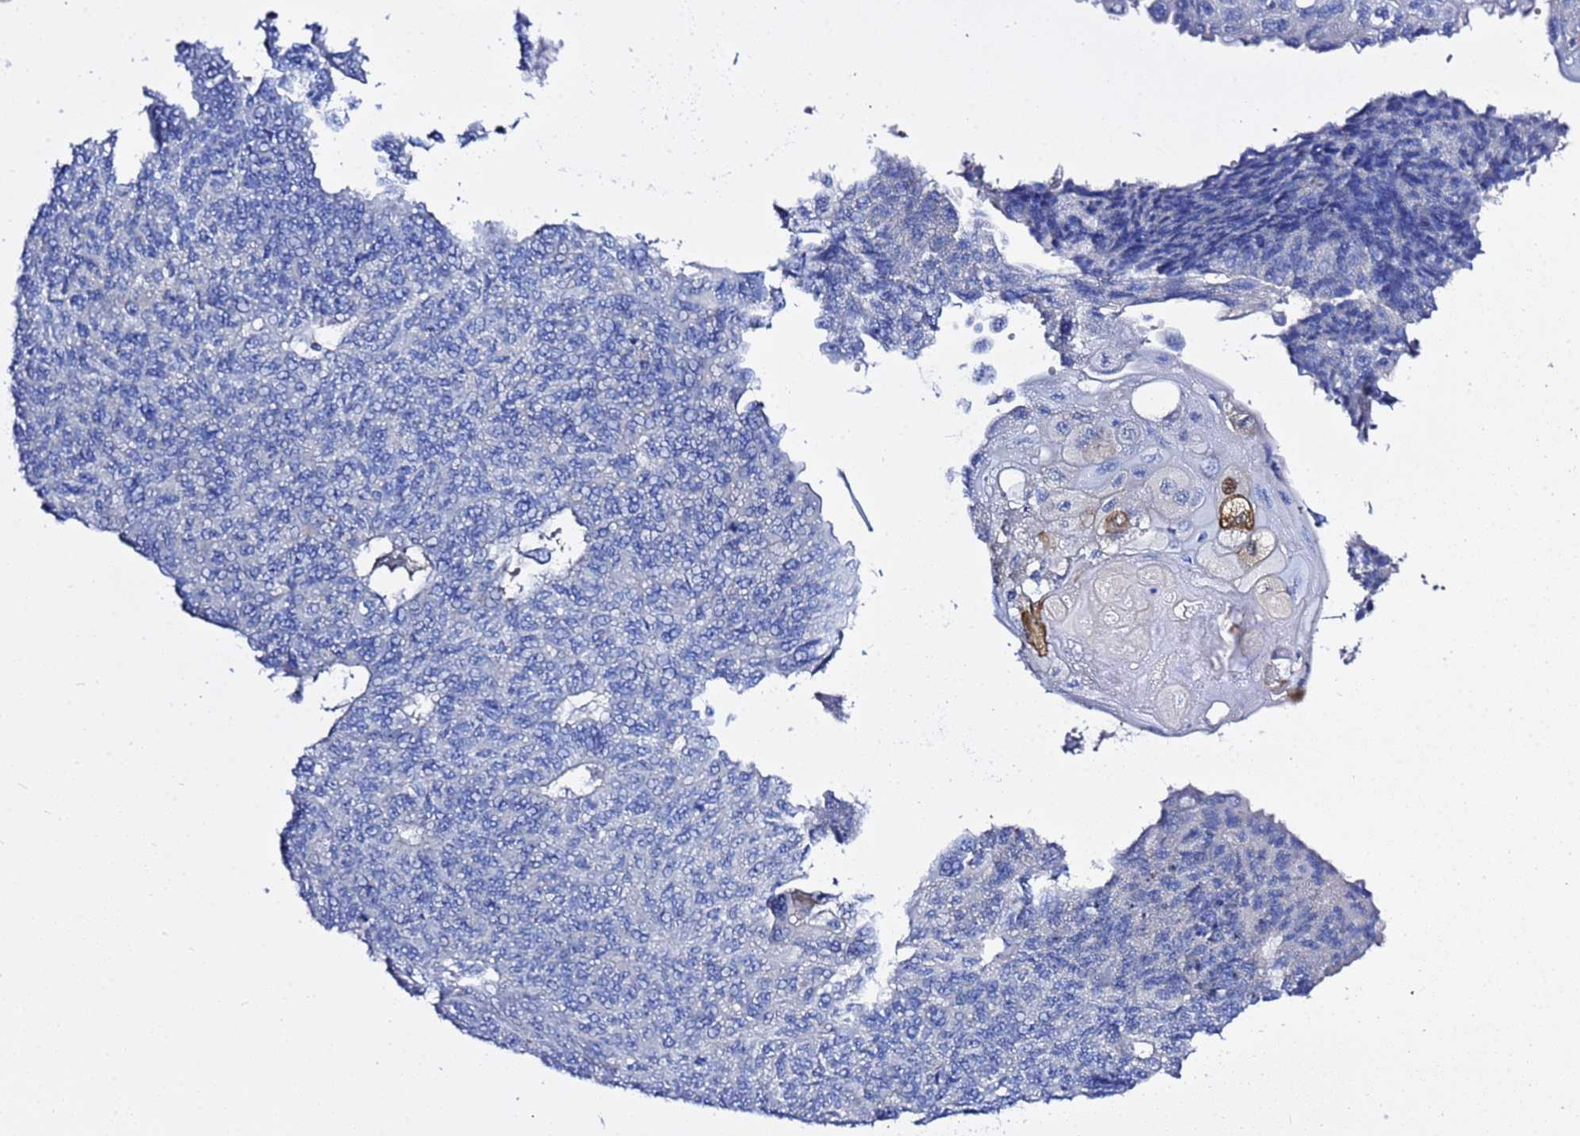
{"staining": {"intensity": "negative", "quantity": "none", "location": "none"}, "tissue": "endometrial cancer", "cell_type": "Tumor cells", "image_type": "cancer", "snomed": [{"axis": "morphology", "description": "Adenocarcinoma, NOS"}, {"axis": "topography", "description": "Endometrium"}], "caption": "Immunohistochemistry (IHC) micrograph of human endometrial cancer stained for a protein (brown), which shows no positivity in tumor cells. (DAB immunohistochemistry (IHC) visualized using brightfield microscopy, high magnification).", "gene": "USP18", "patient": {"sex": "female", "age": 32}}